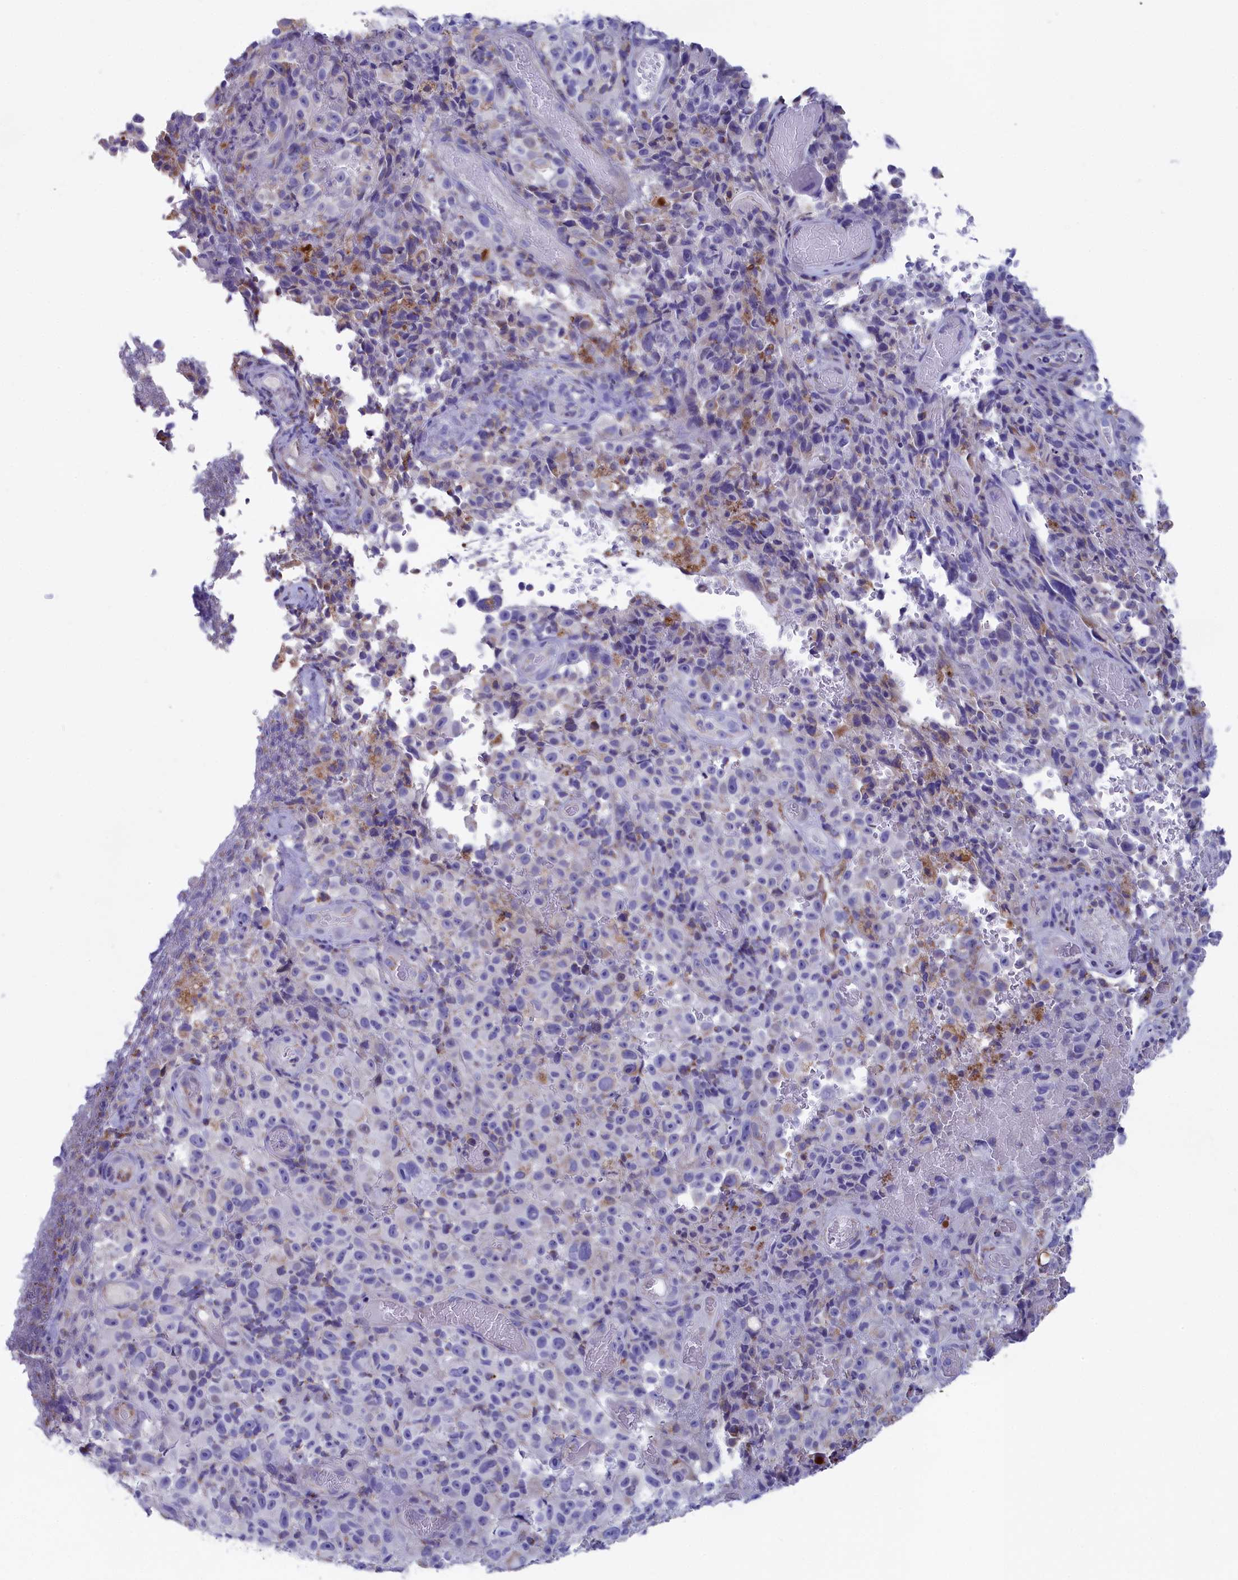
{"staining": {"intensity": "negative", "quantity": "none", "location": "none"}, "tissue": "melanoma", "cell_type": "Tumor cells", "image_type": "cancer", "snomed": [{"axis": "morphology", "description": "Malignant melanoma, NOS"}, {"axis": "topography", "description": "Skin"}], "caption": "The IHC photomicrograph has no significant staining in tumor cells of malignant melanoma tissue.", "gene": "PRDM12", "patient": {"sex": "female", "age": 82}}